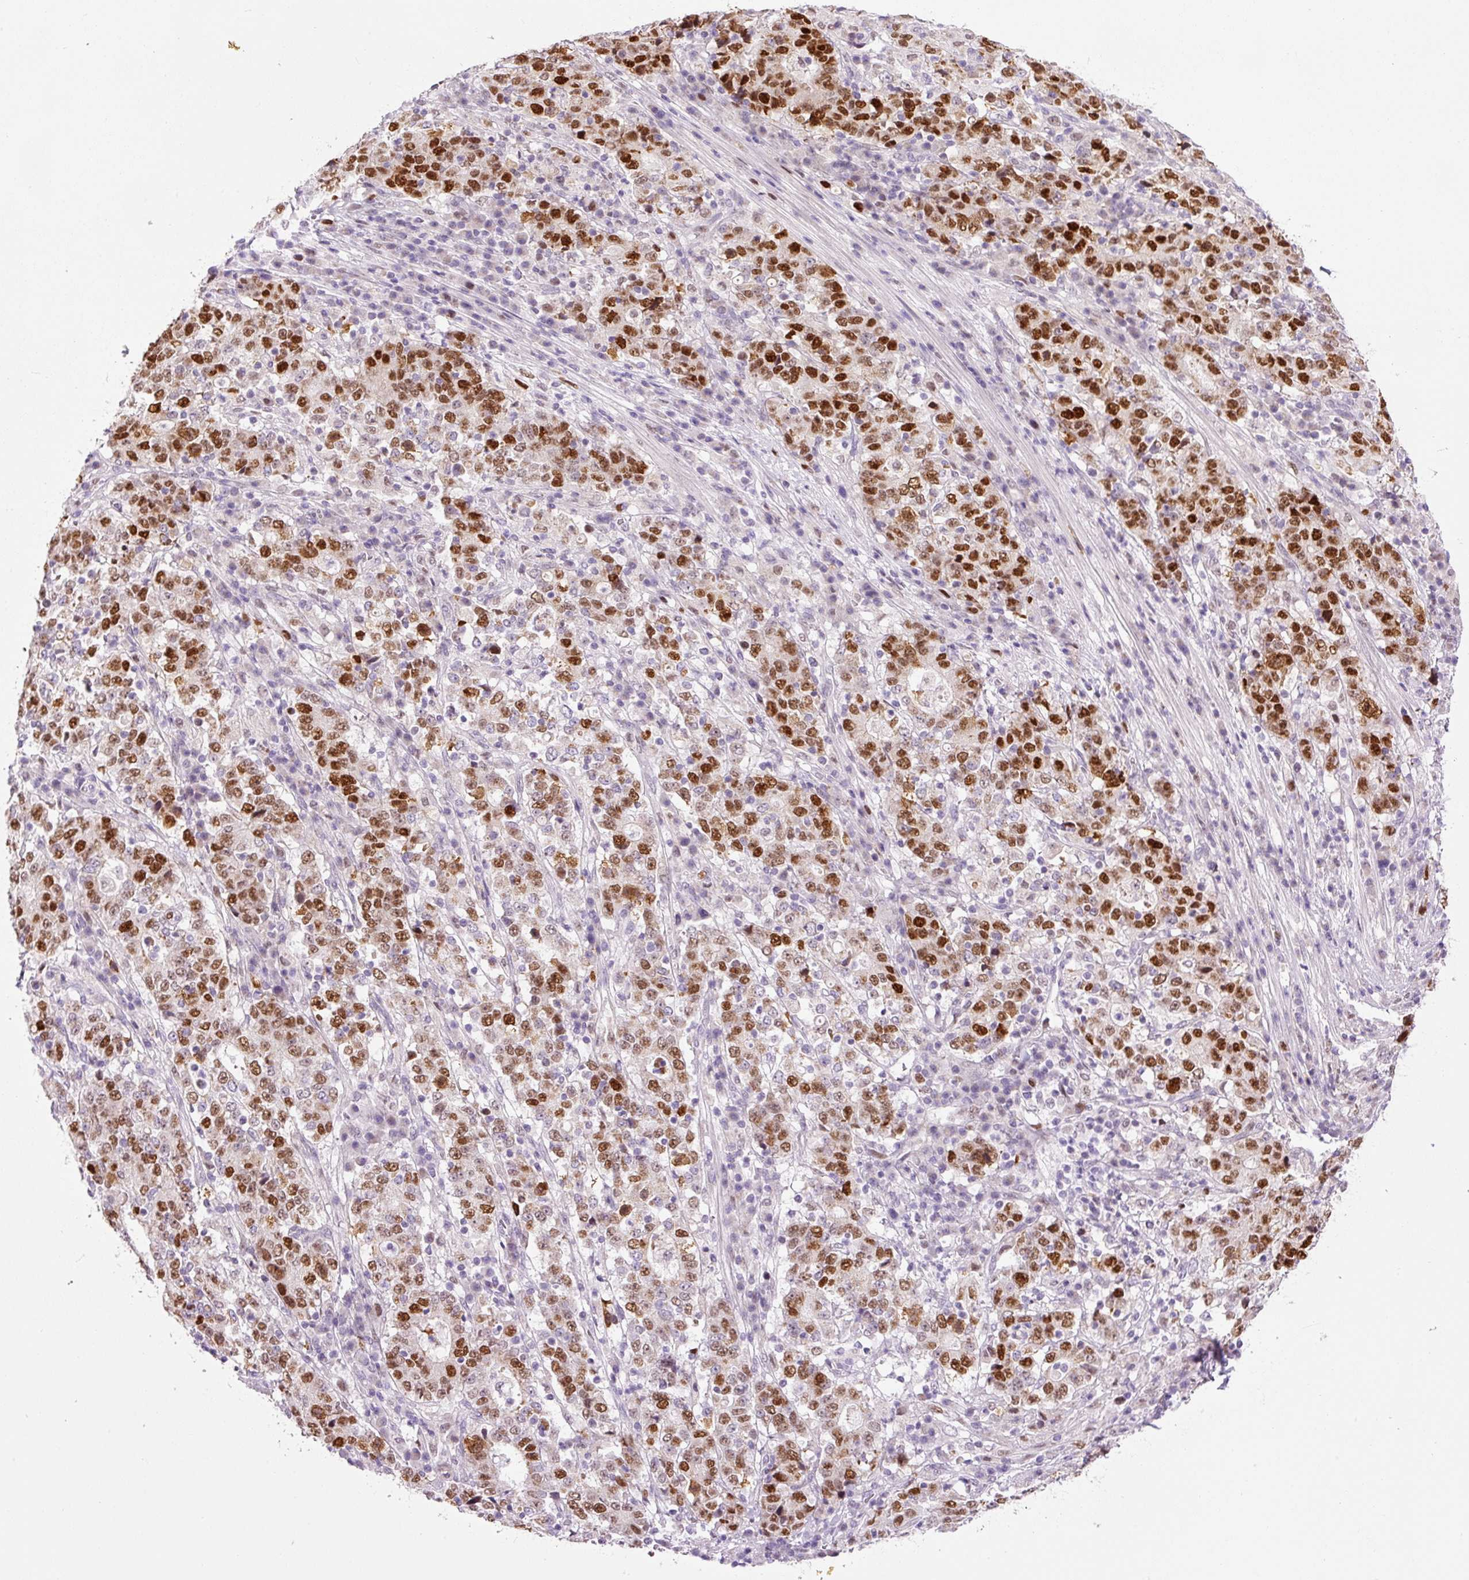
{"staining": {"intensity": "strong", "quantity": ">75%", "location": "nuclear"}, "tissue": "stomach cancer", "cell_type": "Tumor cells", "image_type": "cancer", "snomed": [{"axis": "morphology", "description": "Adenocarcinoma, NOS"}, {"axis": "topography", "description": "Stomach"}], "caption": "Human adenocarcinoma (stomach) stained with a brown dye demonstrates strong nuclear positive expression in about >75% of tumor cells.", "gene": "KPNA2", "patient": {"sex": "male", "age": 59}}